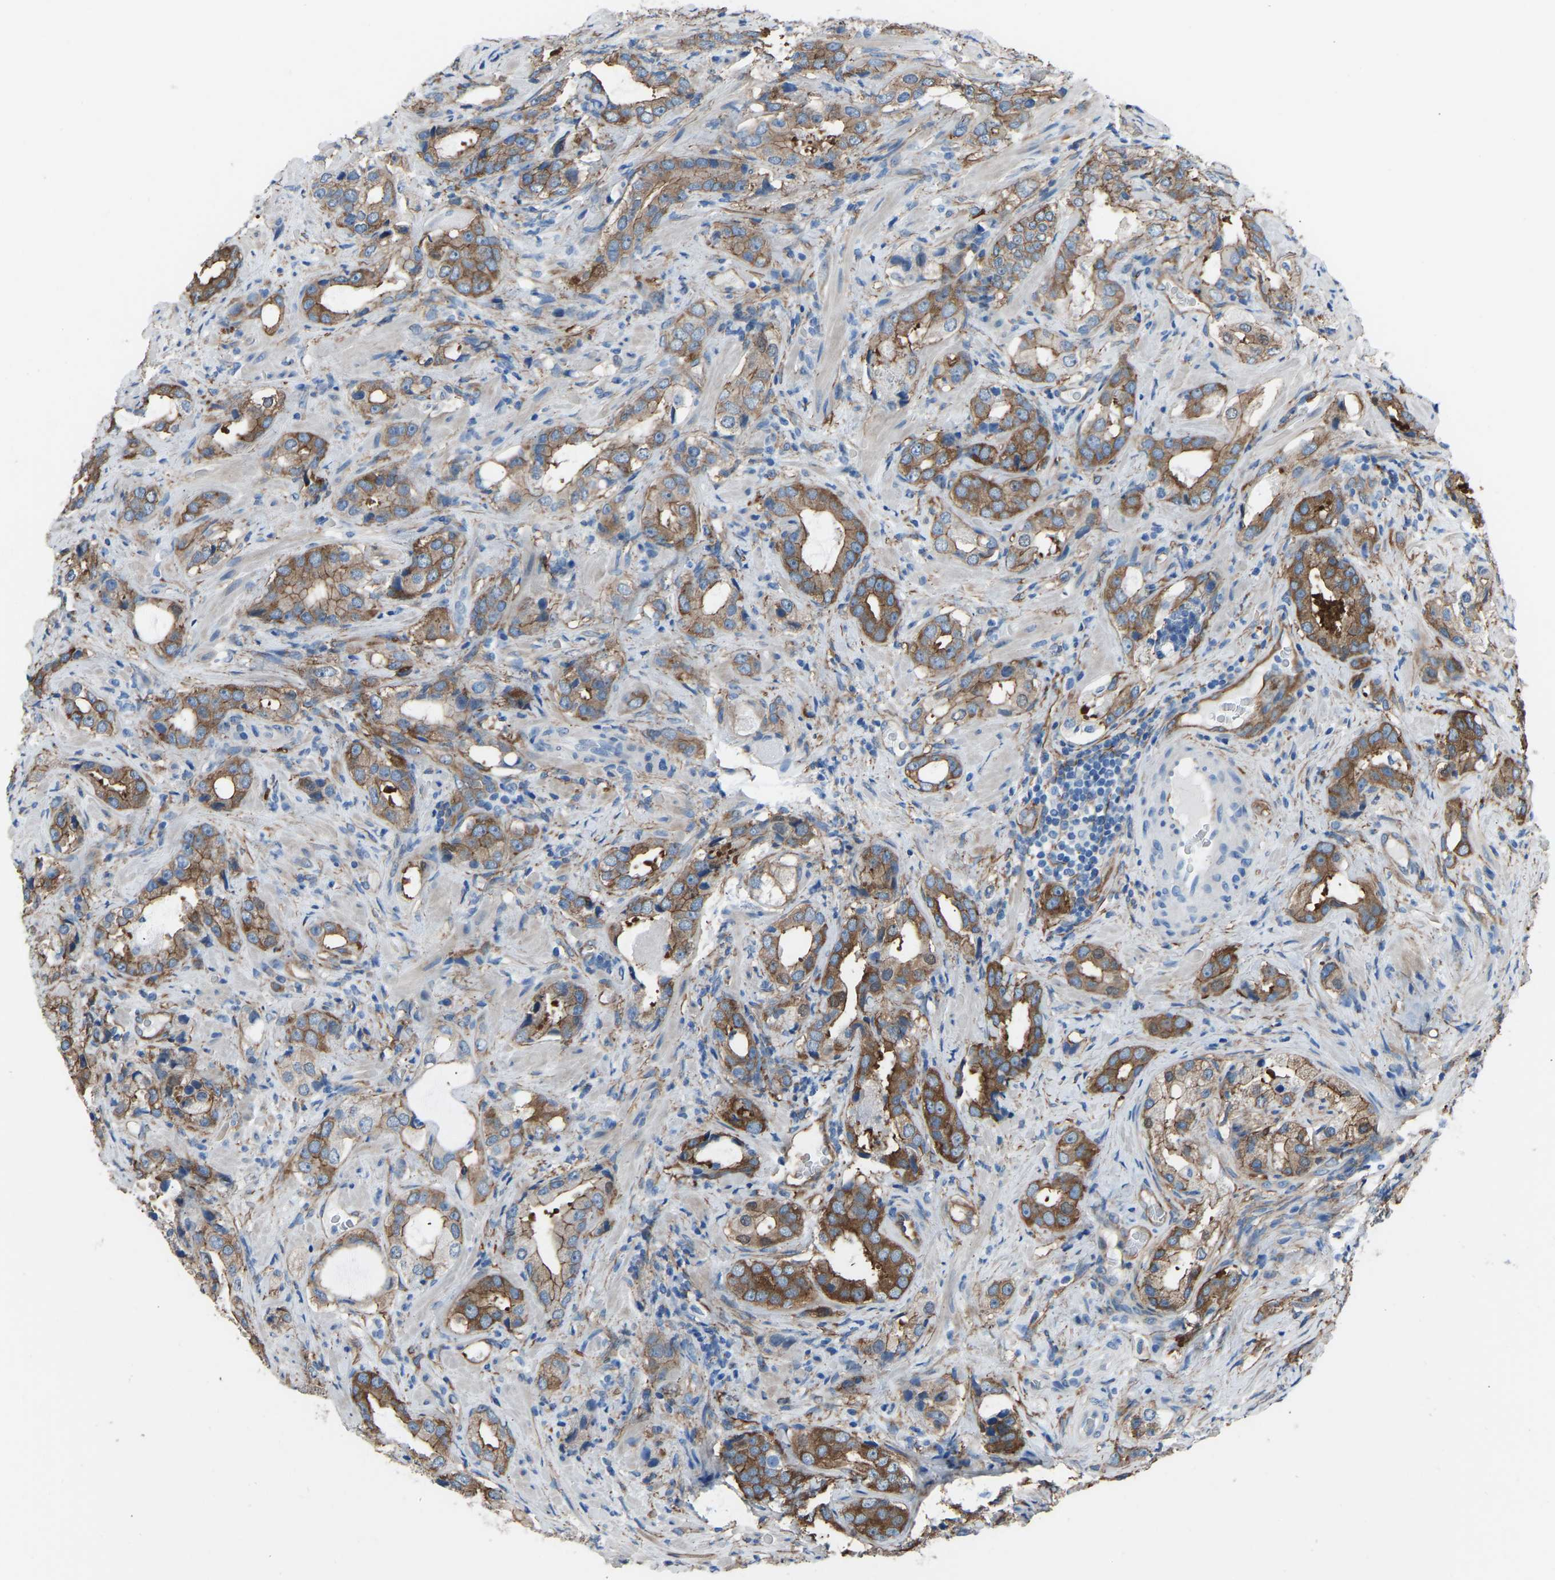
{"staining": {"intensity": "moderate", "quantity": ">75%", "location": "cytoplasmic/membranous"}, "tissue": "prostate cancer", "cell_type": "Tumor cells", "image_type": "cancer", "snomed": [{"axis": "morphology", "description": "Adenocarcinoma, High grade"}, {"axis": "topography", "description": "Prostate"}], "caption": "Immunohistochemistry (IHC) of prostate cancer (adenocarcinoma (high-grade)) exhibits medium levels of moderate cytoplasmic/membranous expression in approximately >75% of tumor cells.", "gene": "MYH10", "patient": {"sex": "male", "age": 63}}